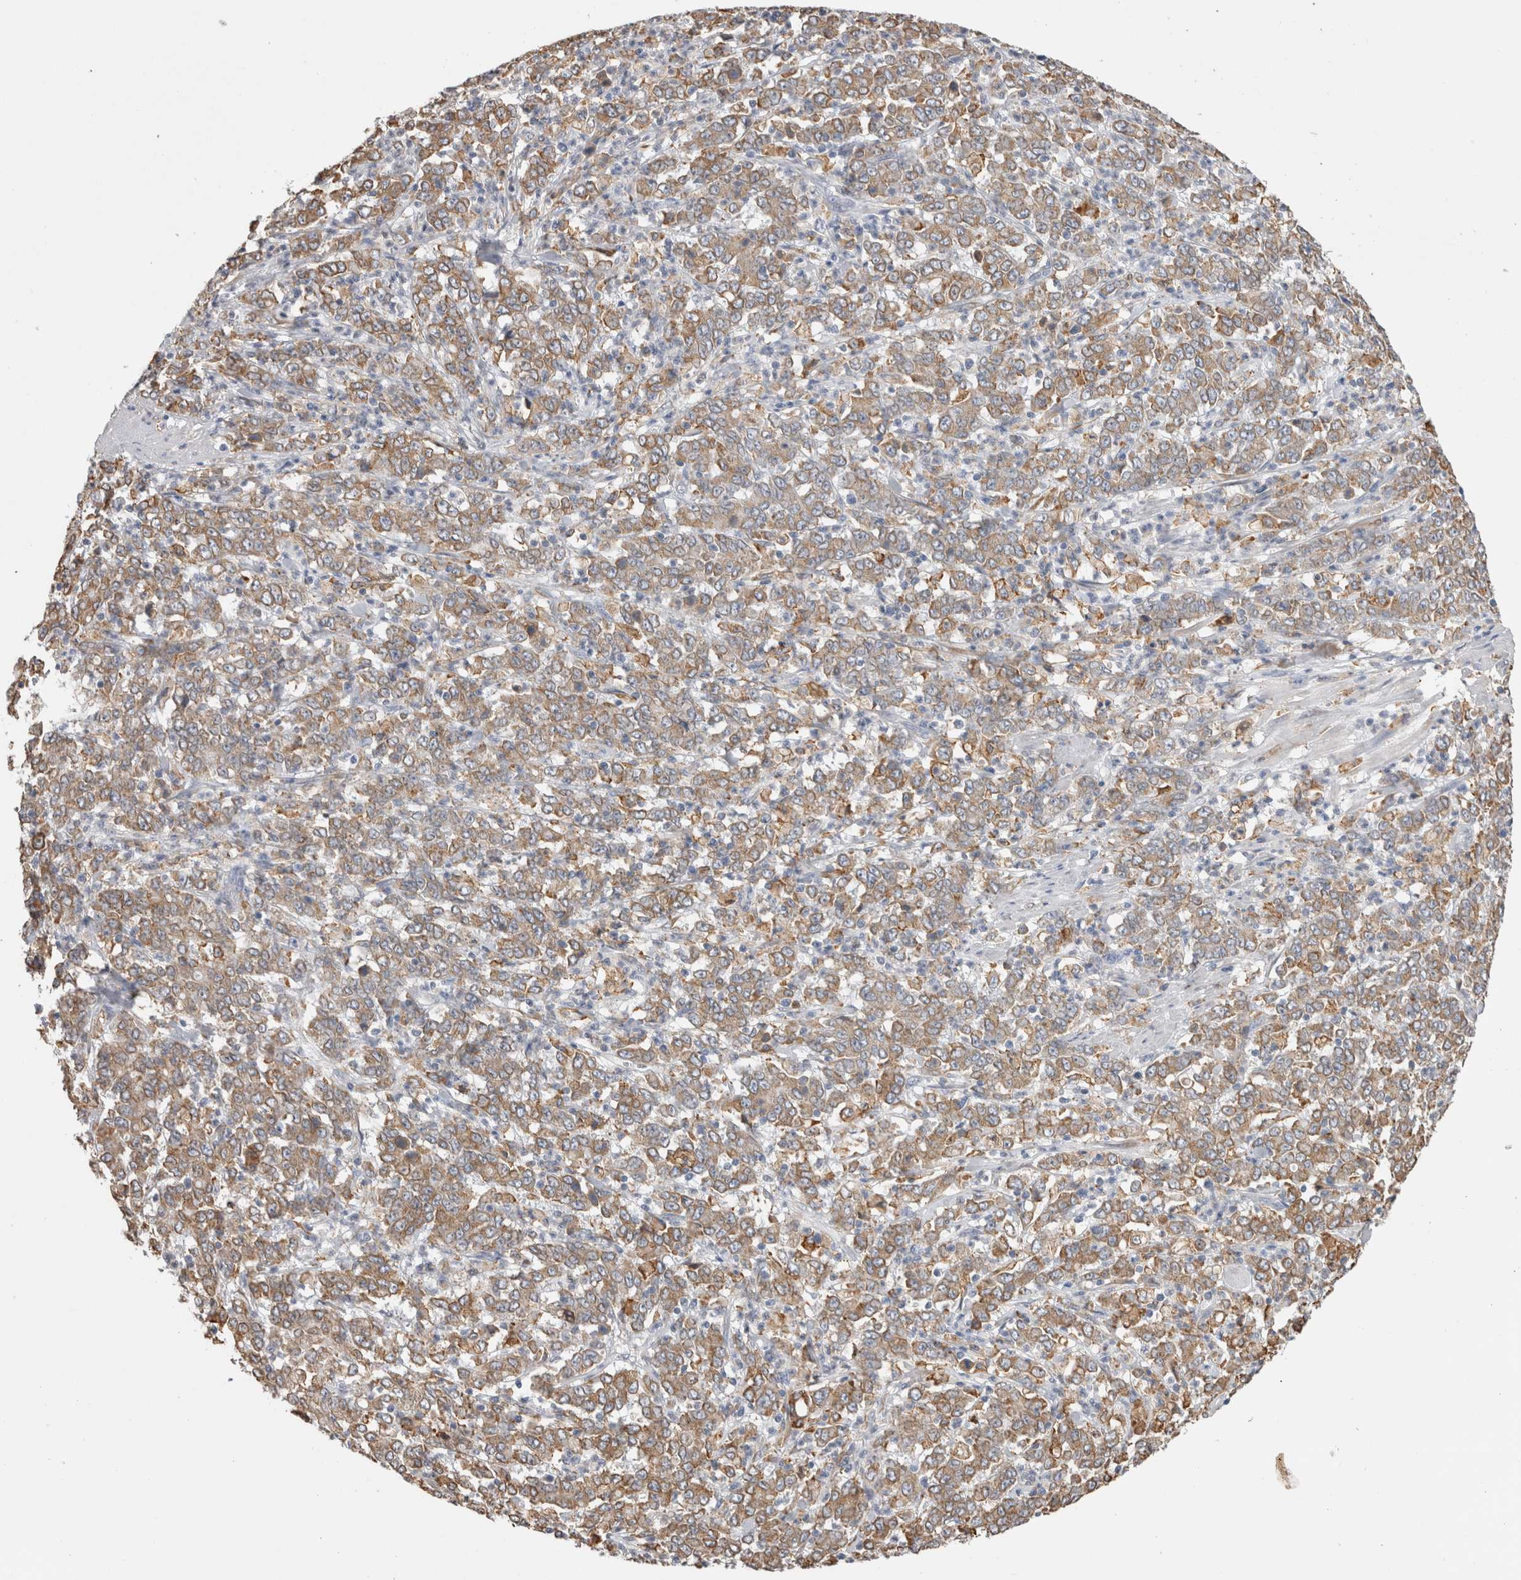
{"staining": {"intensity": "moderate", "quantity": ">75%", "location": "cytoplasmic/membranous"}, "tissue": "stomach cancer", "cell_type": "Tumor cells", "image_type": "cancer", "snomed": [{"axis": "morphology", "description": "Adenocarcinoma, NOS"}, {"axis": "topography", "description": "Stomach, lower"}], "caption": "Stomach cancer (adenocarcinoma) stained with DAB immunohistochemistry (IHC) displays medium levels of moderate cytoplasmic/membranous positivity in about >75% of tumor cells. (DAB = brown stain, brightfield microscopy at high magnification).", "gene": "LRPAP1", "patient": {"sex": "female", "age": 71}}